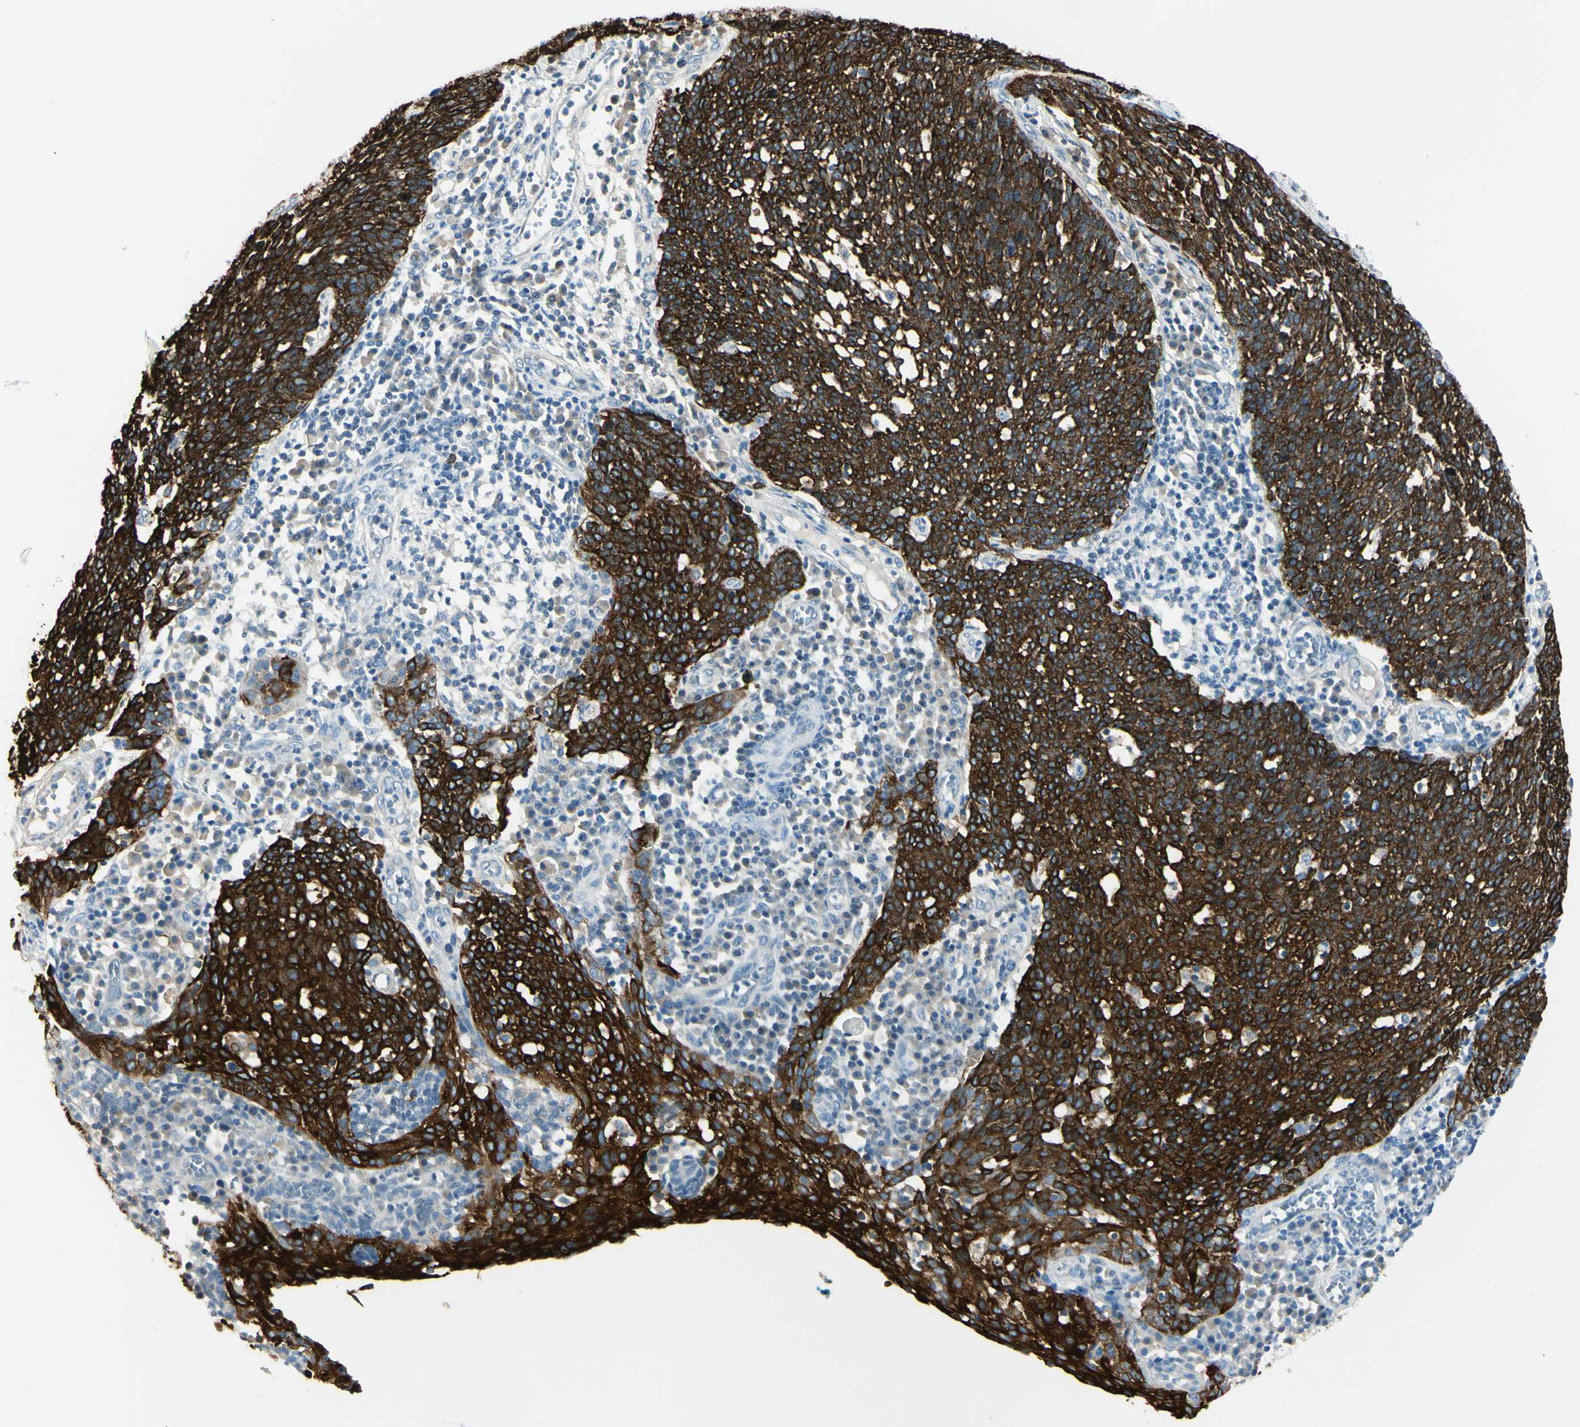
{"staining": {"intensity": "strong", "quantity": ">75%", "location": "nuclear"}, "tissue": "cervical cancer", "cell_type": "Tumor cells", "image_type": "cancer", "snomed": [{"axis": "morphology", "description": "Squamous cell carcinoma, NOS"}, {"axis": "topography", "description": "Cervix"}], "caption": "Immunohistochemical staining of cervical squamous cell carcinoma shows high levels of strong nuclear positivity in about >75% of tumor cells.", "gene": "DLG4", "patient": {"sex": "female", "age": 34}}